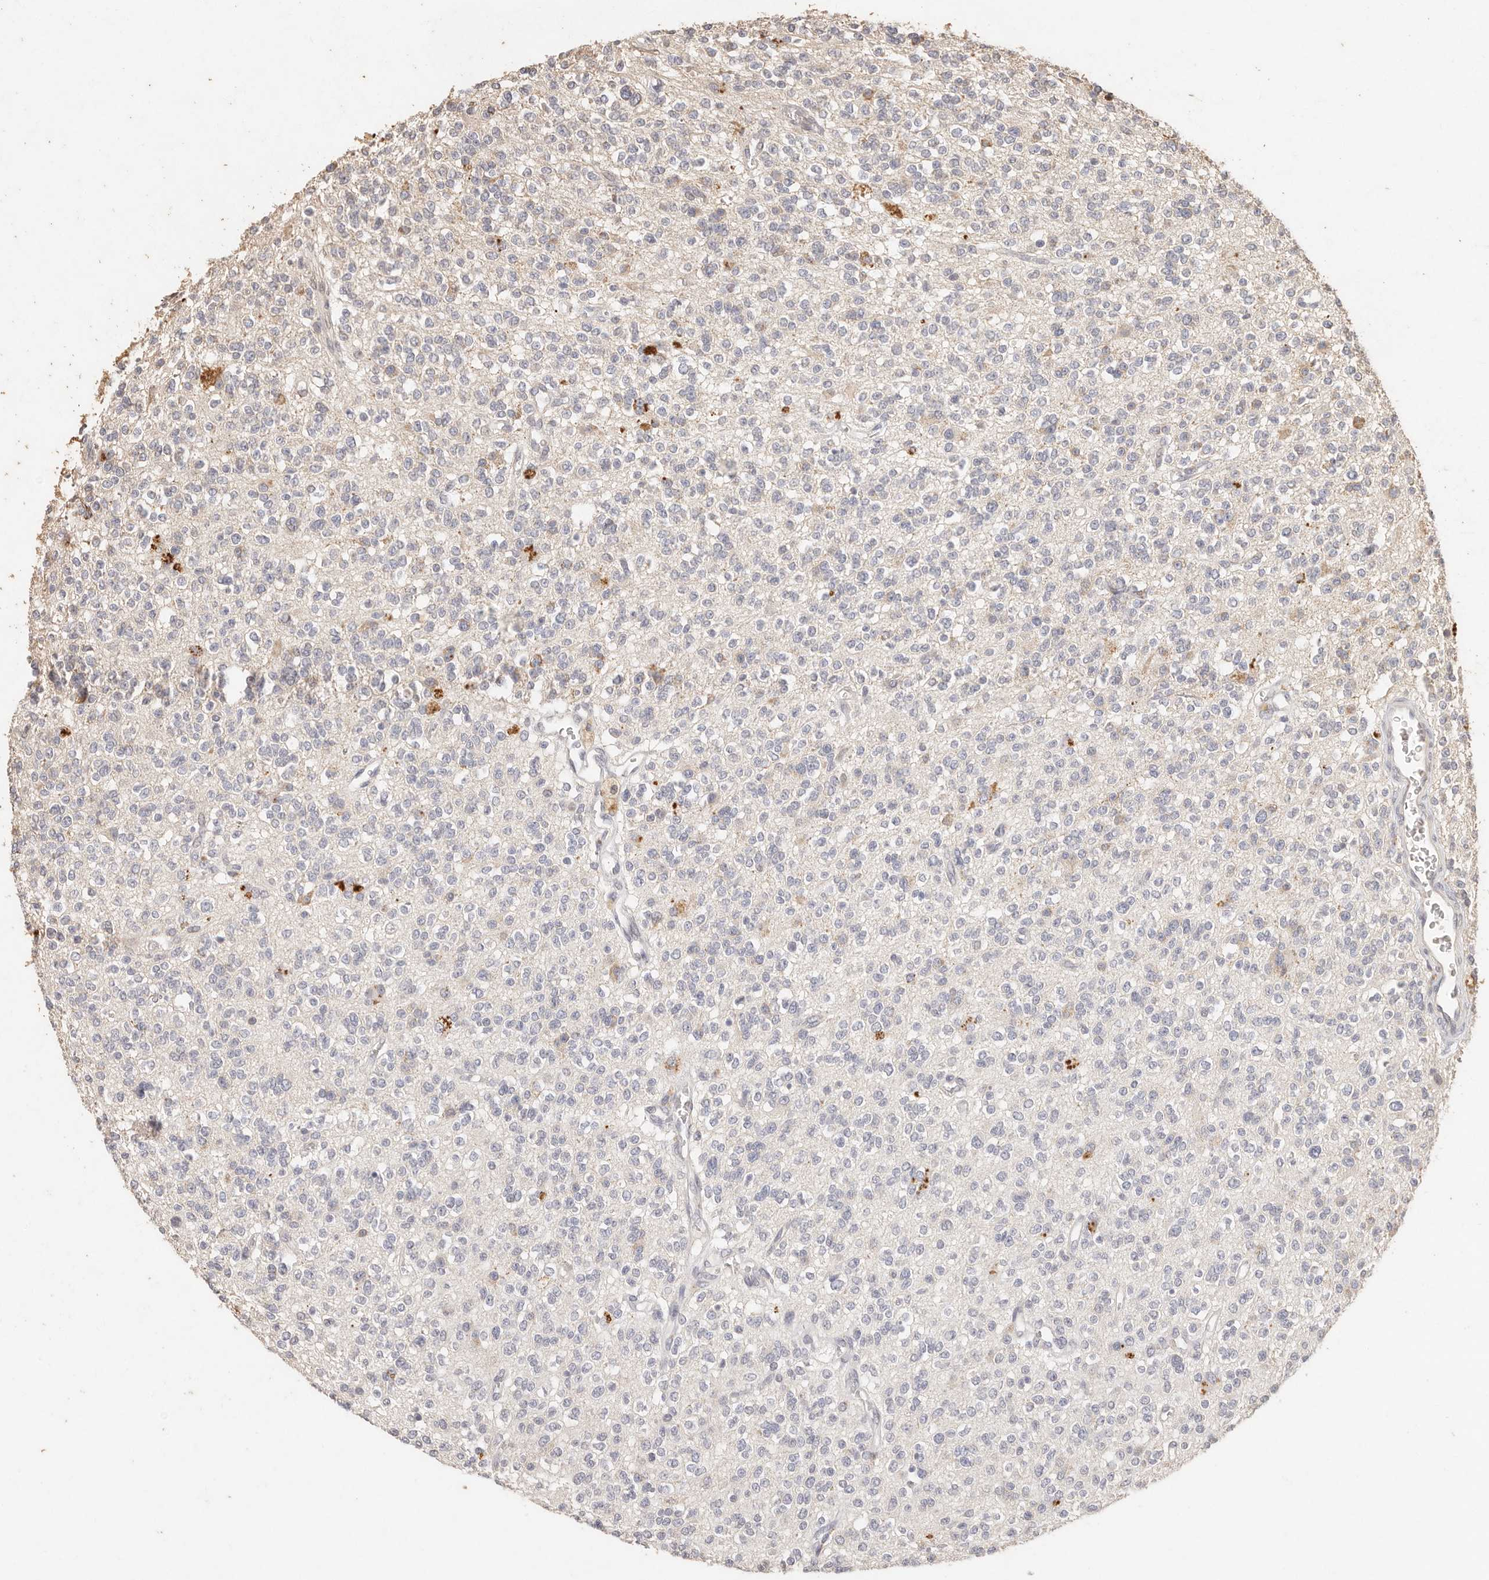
{"staining": {"intensity": "negative", "quantity": "none", "location": "none"}, "tissue": "glioma", "cell_type": "Tumor cells", "image_type": "cancer", "snomed": [{"axis": "morphology", "description": "Glioma, malignant, High grade"}, {"axis": "topography", "description": "Brain"}], "caption": "An immunohistochemistry (IHC) micrograph of malignant glioma (high-grade) is shown. There is no staining in tumor cells of malignant glioma (high-grade).", "gene": "KIF9", "patient": {"sex": "male", "age": 34}}